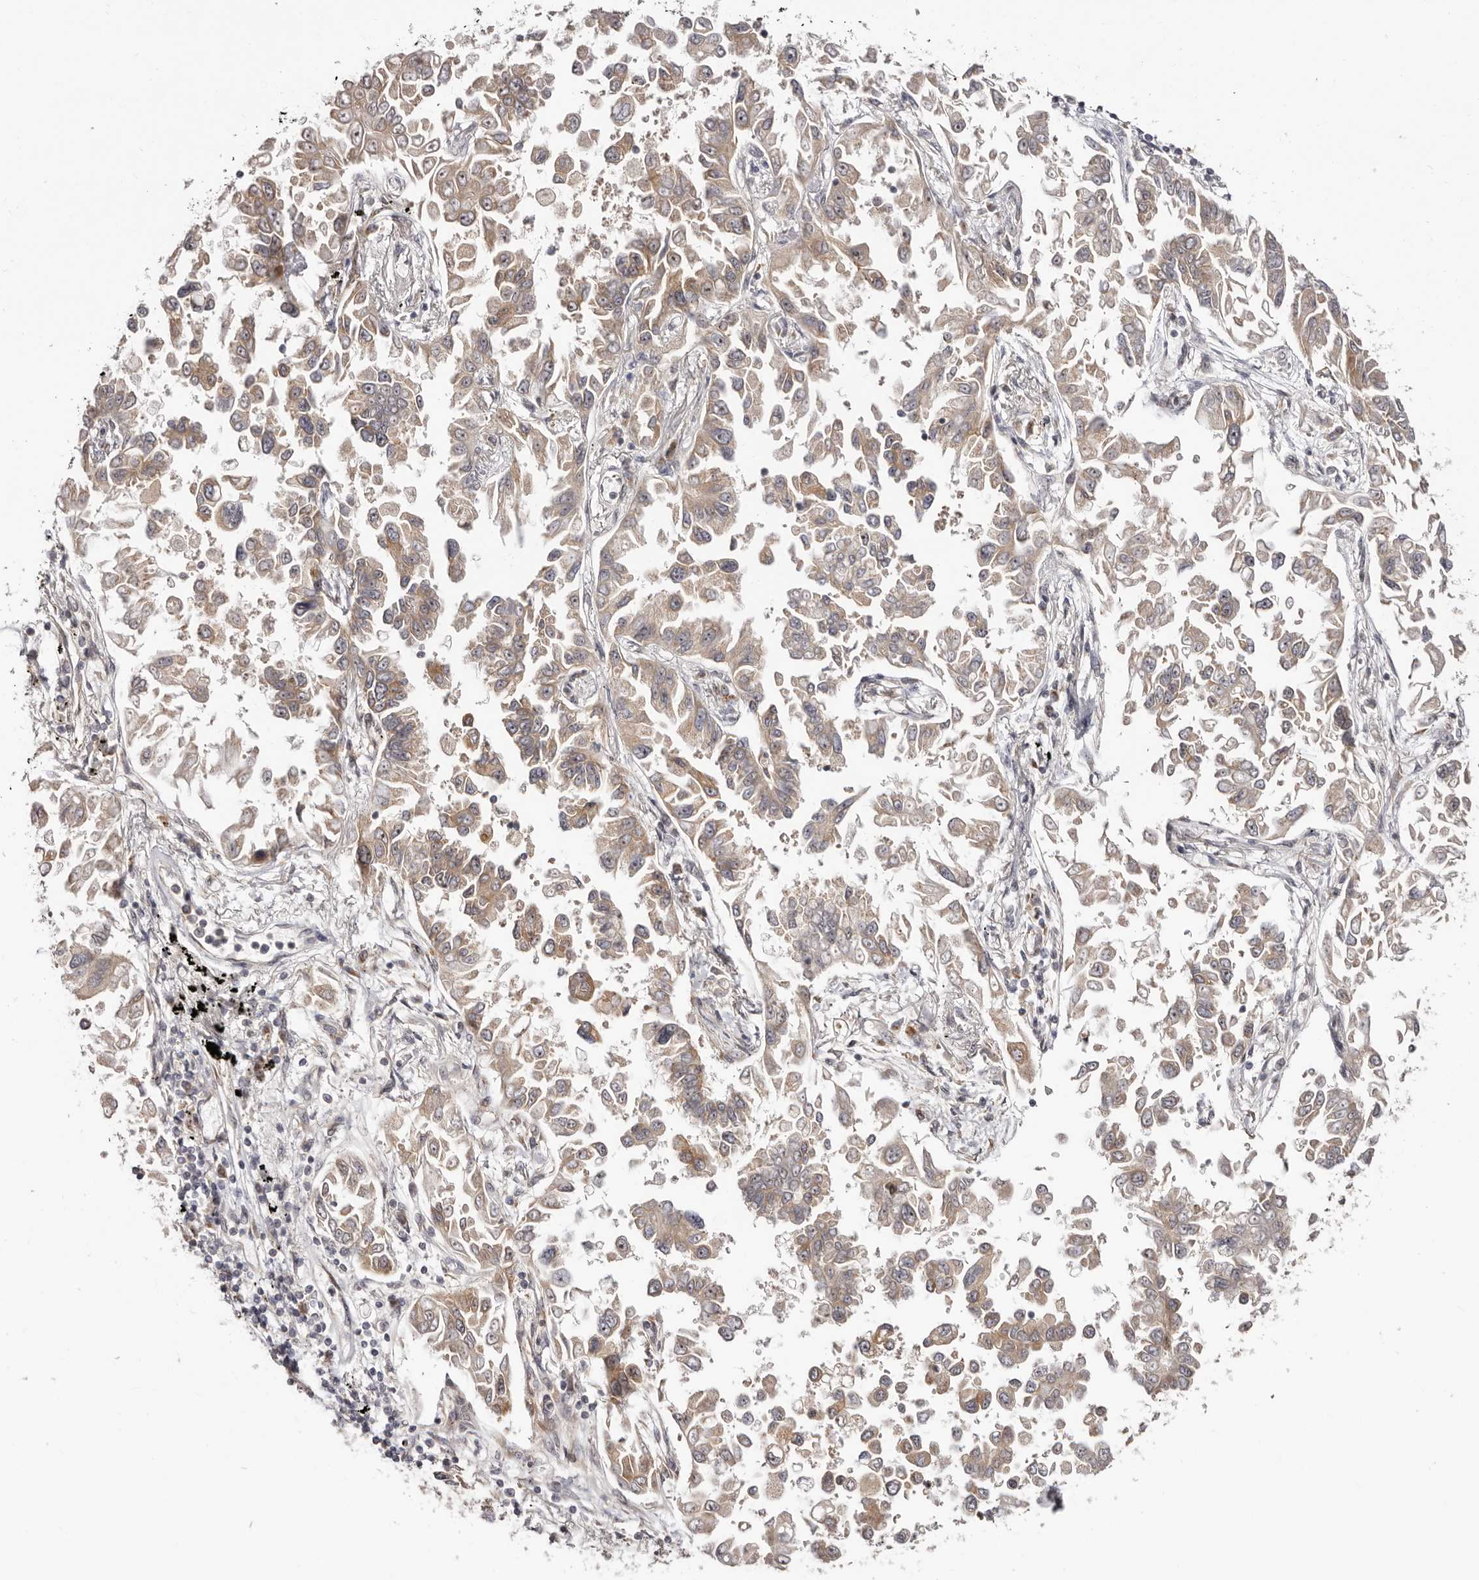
{"staining": {"intensity": "weak", "quantity": ">75%", "location": "cytoplasmic/membranous"}, "tissue": "lung cancer", "cell_type": "Tumor cells", "image_type": "cancer", "snomed": [{"axis": "morphology", "description": "Adenocarcinoma, NOS"}, {"axis": "topography", "description": "Lung"}], "caption": "A low amount of weak cytoplasmic/membranous staining is seen in about >75% of tumor cells in lung cancer (adenocarcinoma) tissue.", "gene": "MICAL2", "patient": {"sex": "female", "age": 67}}